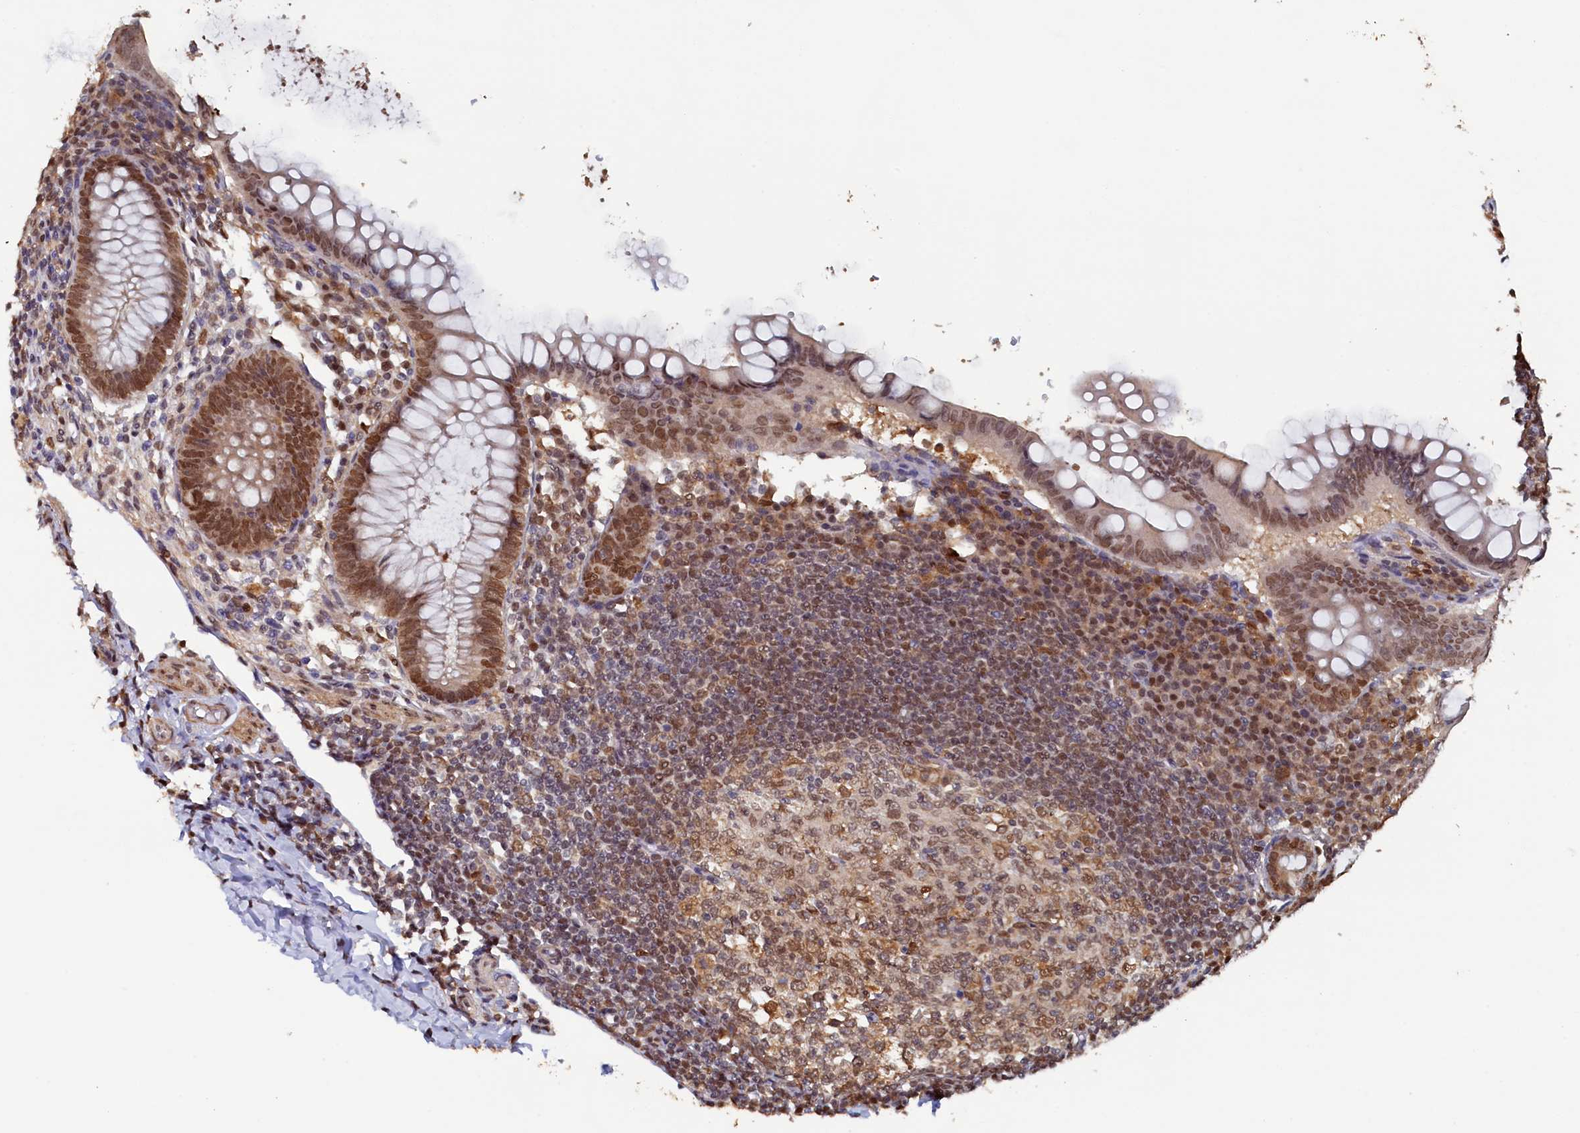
{"staining": {"intensity": "moderate", "quantity": ">75%", "location": "cytoplasmic/membranous,nuclear"}, "tissue": "appendix", "cell_type": "Glandular cells", "image_type": "normal", "snomed": [{"axis": "morphology", "description": "Normal tissue, NOS"}, {"axis": "topography", "description": "Appendix"}], "caption": "Glandular cells show medium levels of moderate cytoplasmic/membranous,nuclear expression in approximately >75% of cells in unremarkable human appendix.", "gene": "AHCY", "patient": {"sex": "female", "age": 33}}